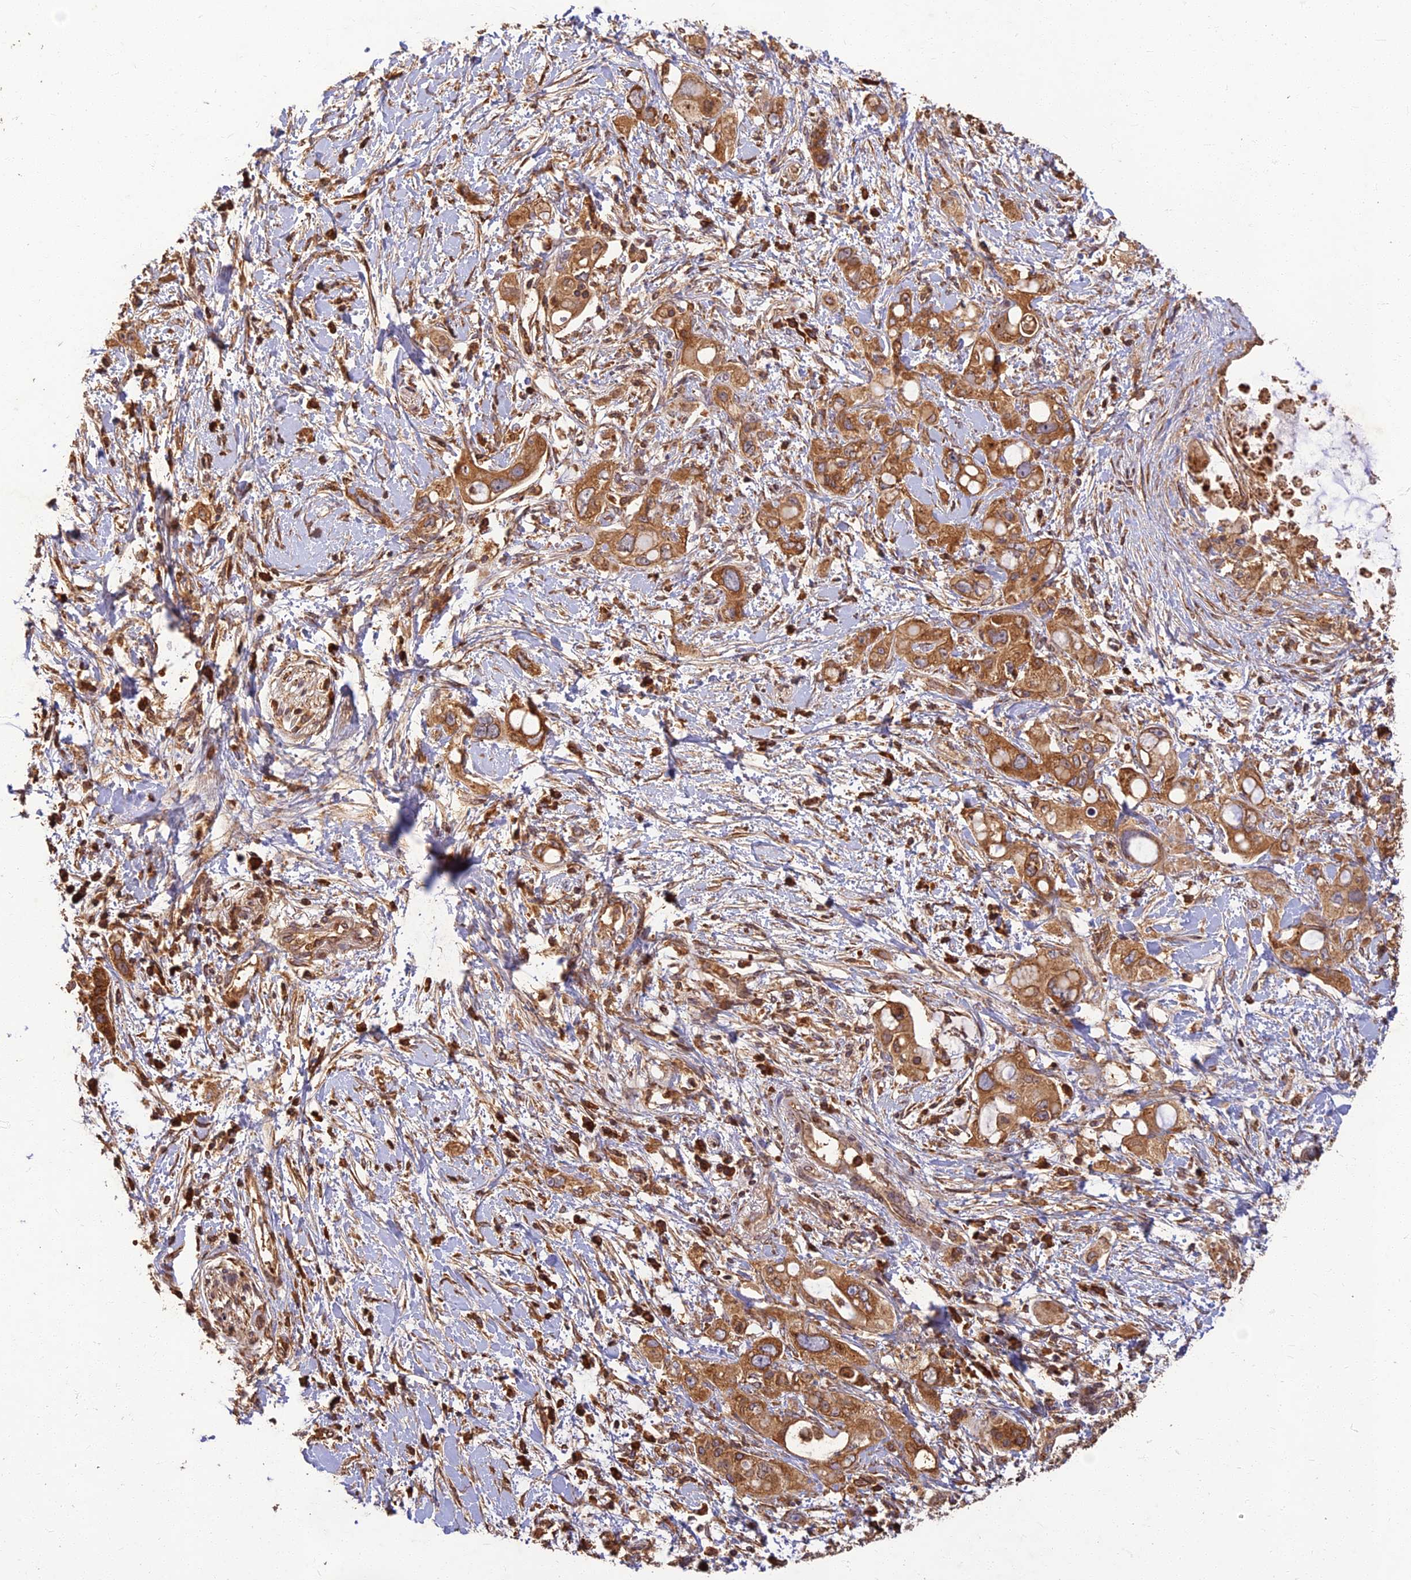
{"staining": {"intensity": "moderate", "quantity": ">75%", "location": "cytoplasmic/membranous"}, "tissue": "pancreatic cancer", "cell_type": "Tumor cells", "image_type": "cancer", "snomed": [{"axis": "morphology", "description": "Adenocarcinoma, NOS"}, {"axis": "topography", "description": "Pancreas"}], "caption": "Human adenocarcinoma (pancreatic) stained with a protein marker displays moderate staining in tumor cells.", "gene": "CORO1C", "patient": {"sex": "female", "age": 56}}